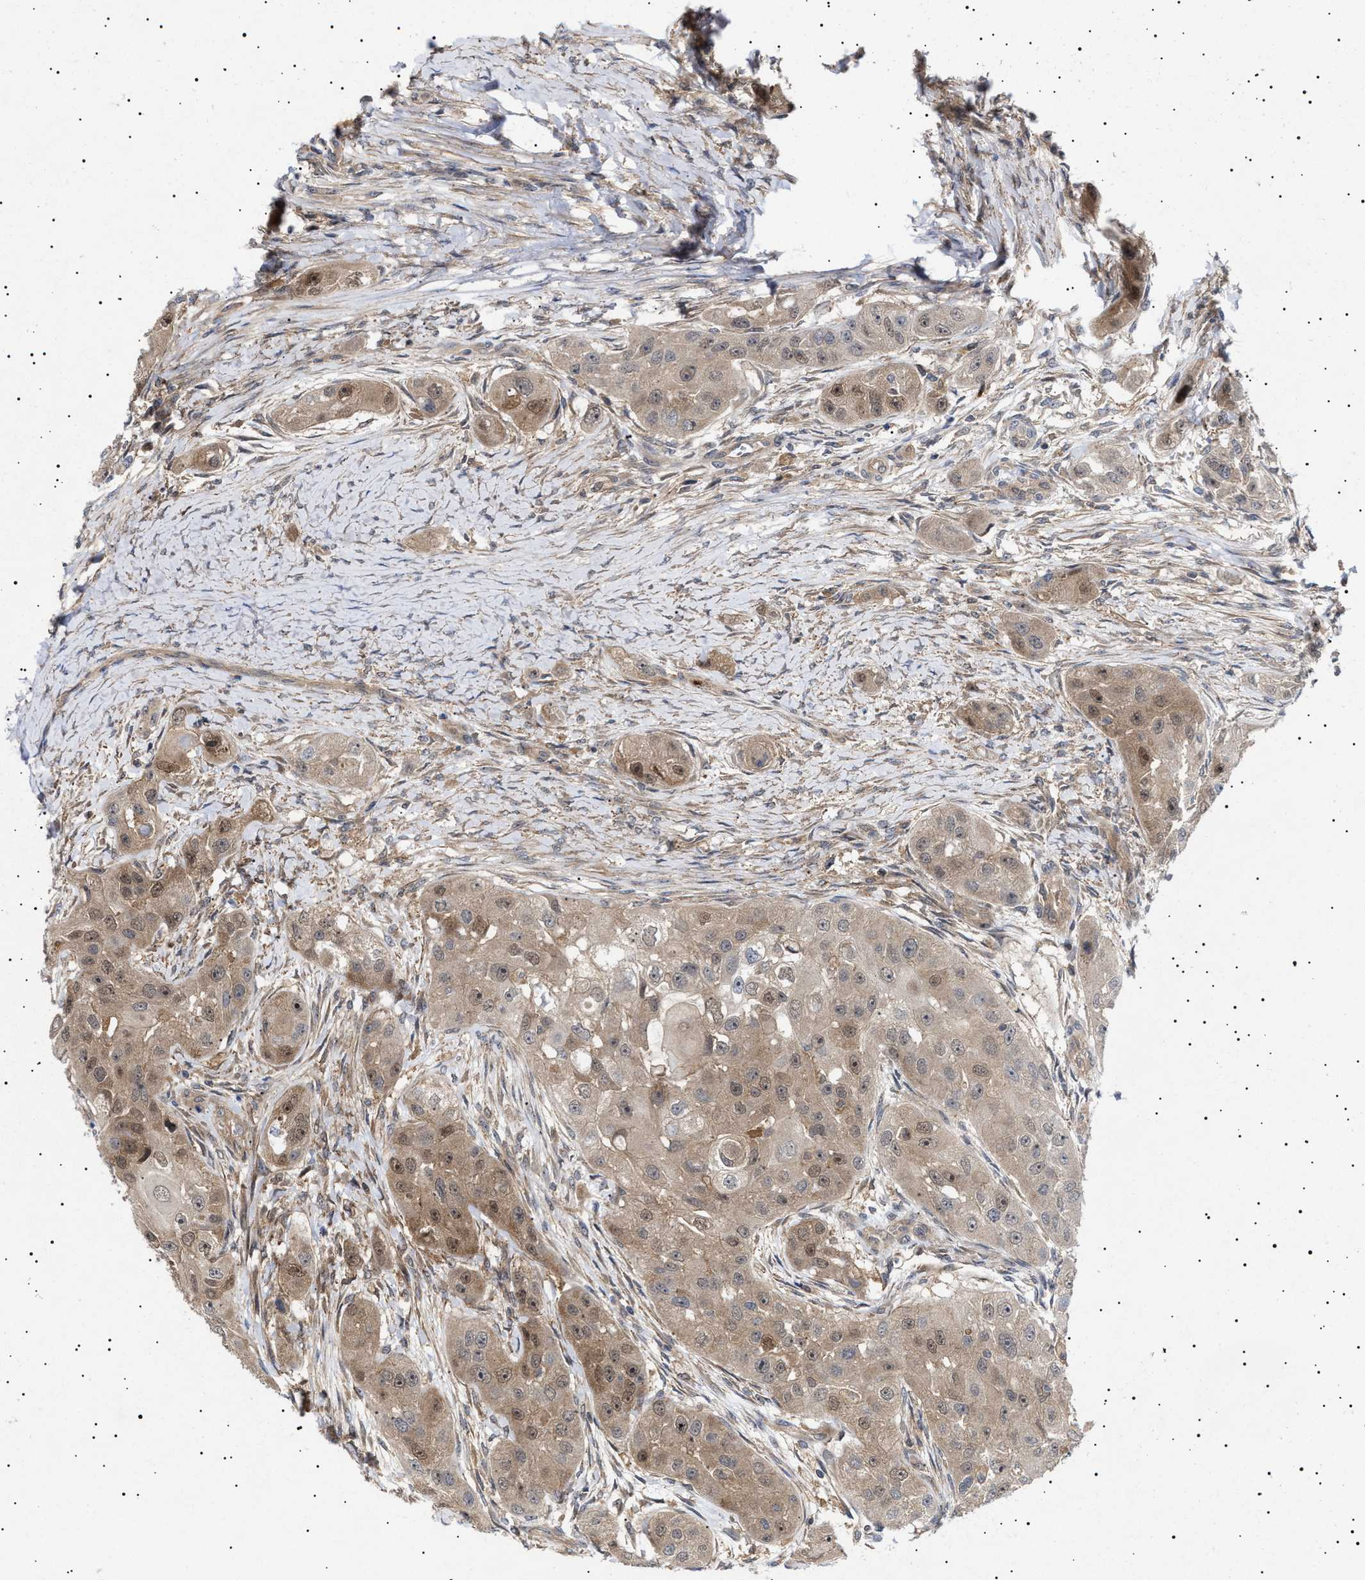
{"staining": {"intensity": "moderate", "quantity": ">75%", "location": "cytoplasmic/membranous,nuclear"}, "tissue": "head and neck cancer", "cell_type": "Tumor cells", "image_type": "cancer", "snomed": [{"axis": "morphology", "description": "Normal tissue, NOS"}, {"axis": "morphology", "description": "Squamous cell carcinoma, NOS"}, {"axis": "topography", "description": "Skeletal muscle"}, {"axis": "topography", "description": "Head-Neck"}], "caption": "Head and neck cancer stained with a protein marker shows moderate staining in tumor cells.", "gene": "NPLOC4", "patient": {"sex": "male", "age": 51}}